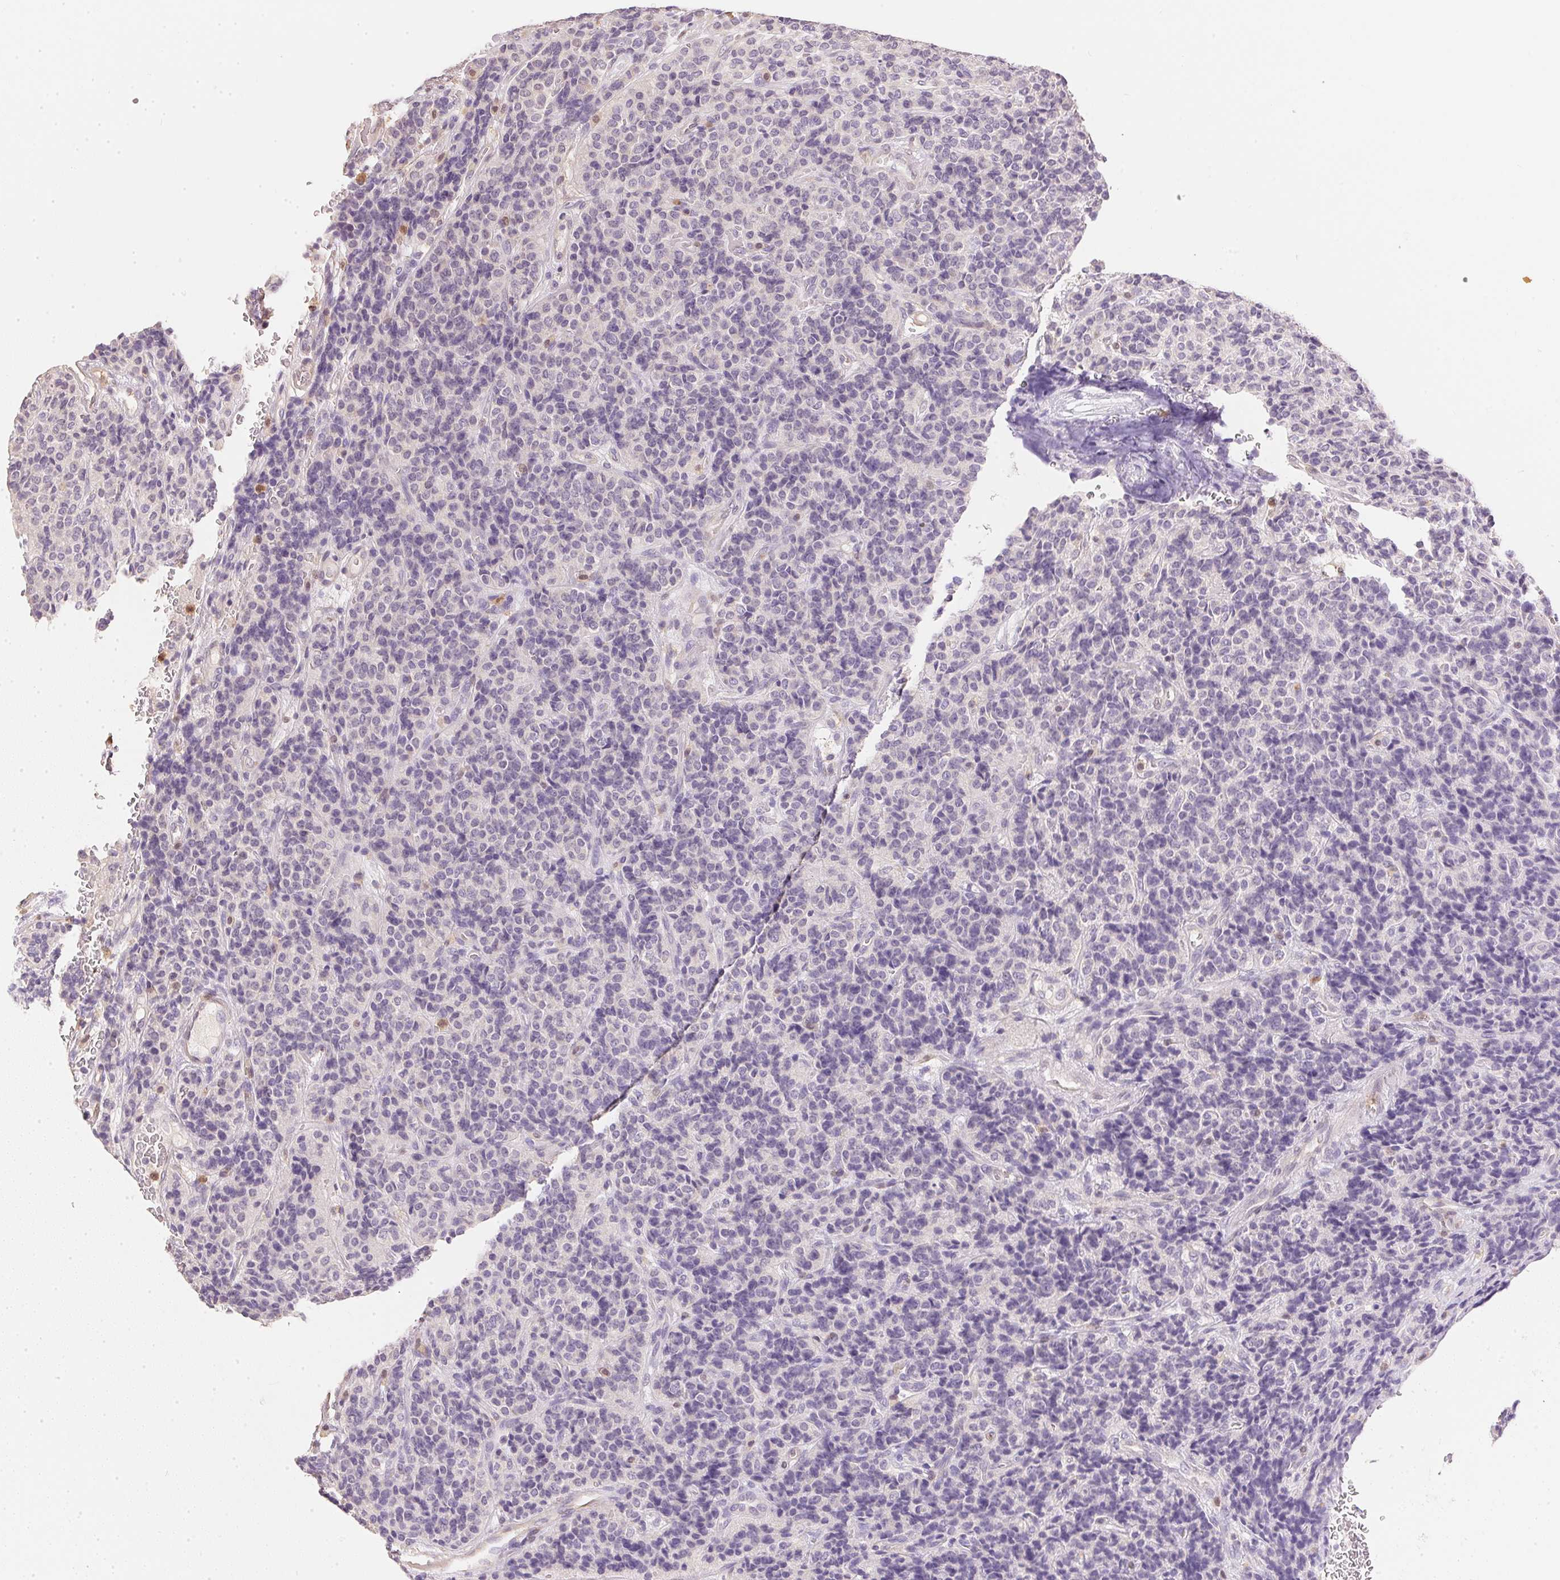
{"staining": {"intensity": "negative", "quantity": "none", "location": "none"}, "tissue": "carcinoid", "cell_type": "Tumor cells", "image_type": "cancer", "snomed": [{"axis": "morphology", "description": "Carcinoid, malignant, NOS"}, {"axis": "topography", "description": "Pancreas"}], "caption": "IHC of carcinoid reveals no positivity in tumor cells.", "gene": "S100A3", "patient": {"sex": "male", "age": 36}}